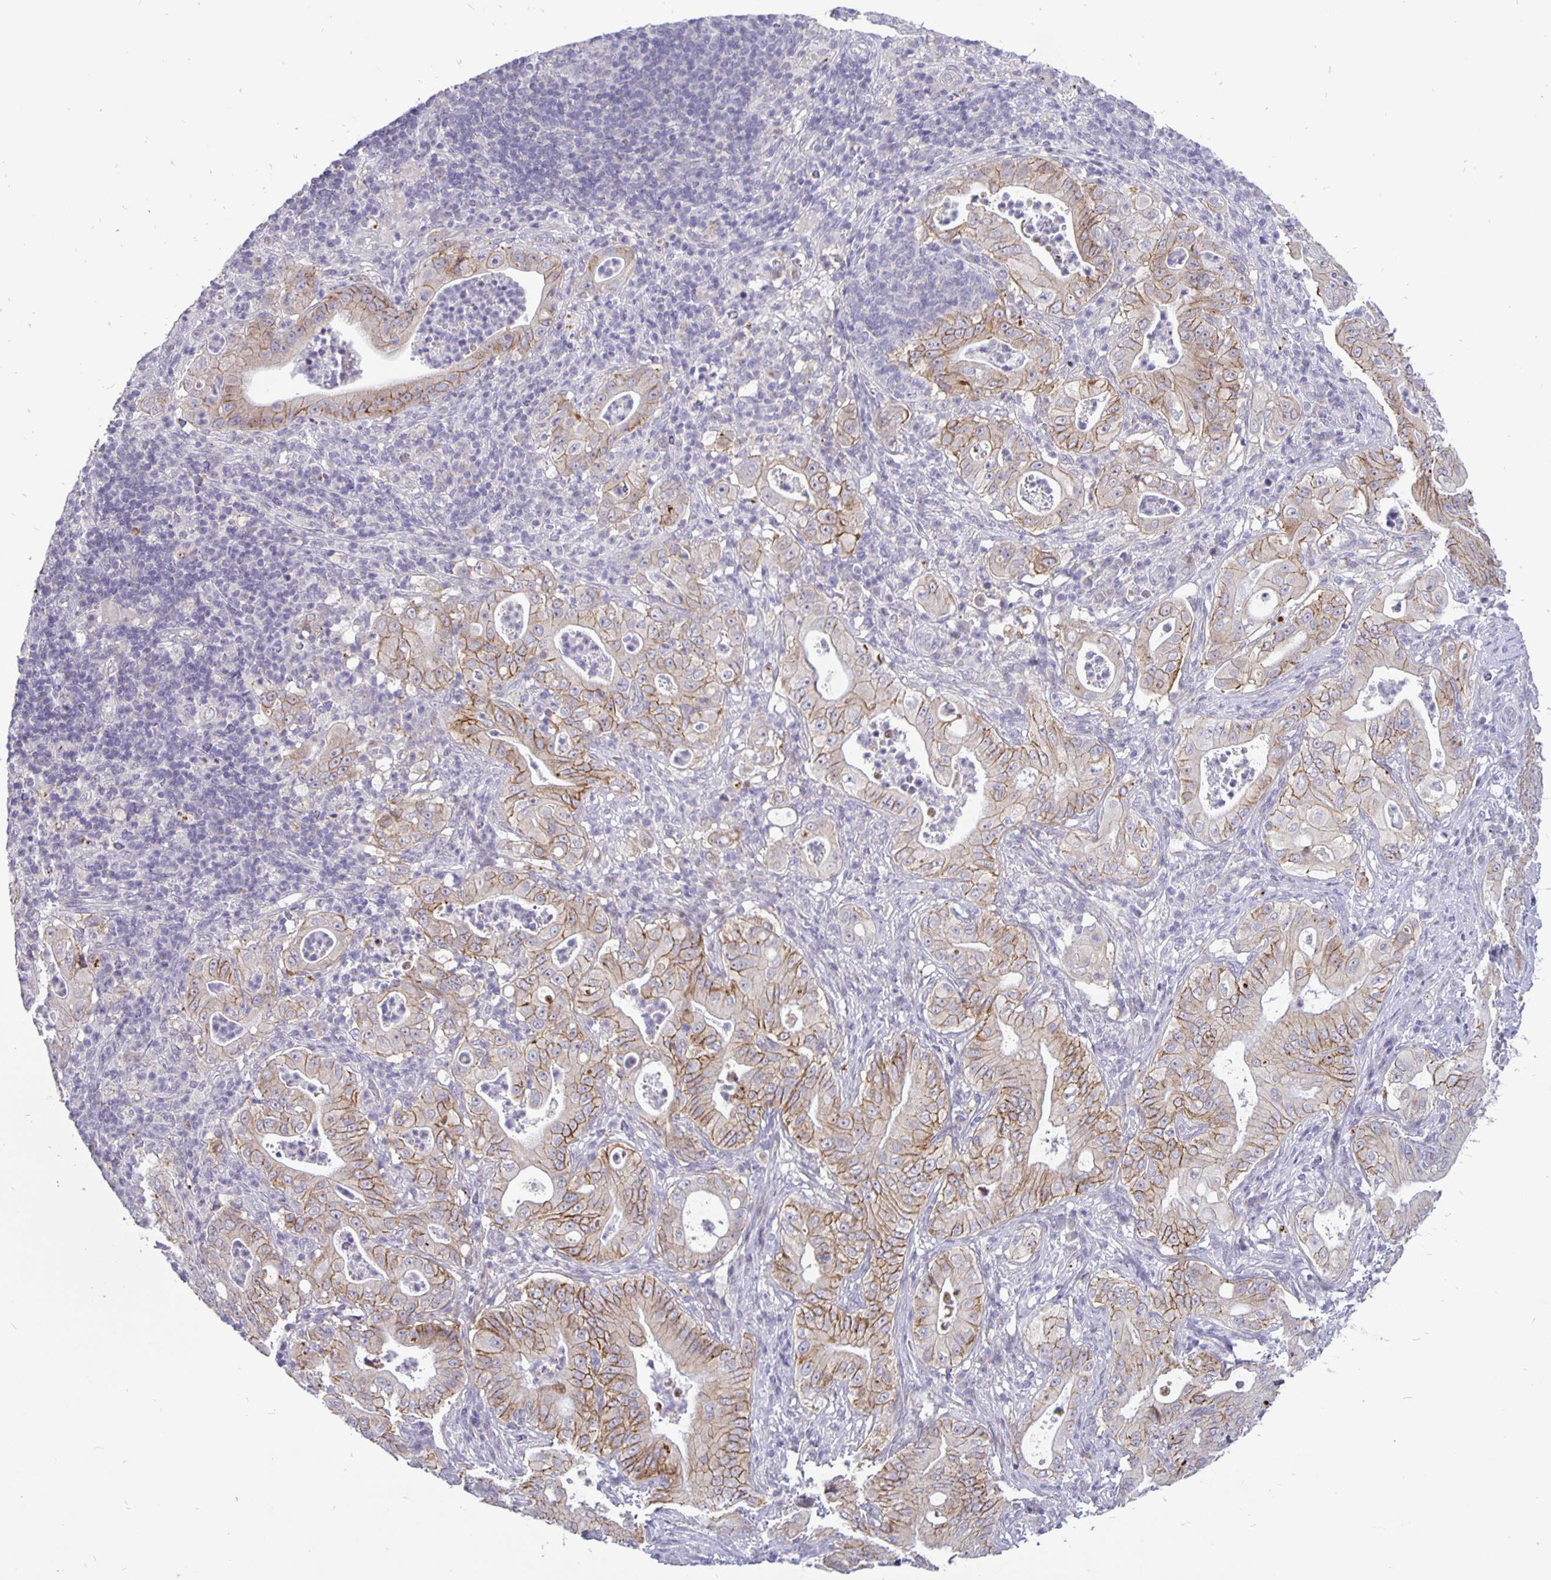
{"staining": {"intensity": "moderate", "quantity": "25%-75%", "location": "cytoplasmic/membranous"}, "tissue": "pancreatic cancer", "cell_type": "Tumor cells", "image_type": "cancer", "snomed": [{"axis": "morphology", "description": "Adenocarcinoma, NOS"}, {"axis": "topography", "description": "Pancreas"}], "caption": "Tumor cells exhibit medium levels of moderate cytoplasmic/membranous positivity in about 25%-75% of cells in human pancreatic cancer (adenocarcinoma). (DAB = brown stain, brightfield microscopy at high magnification).", "gene": "ERBB2", "patient": {"sex": "male", "age": 71}}